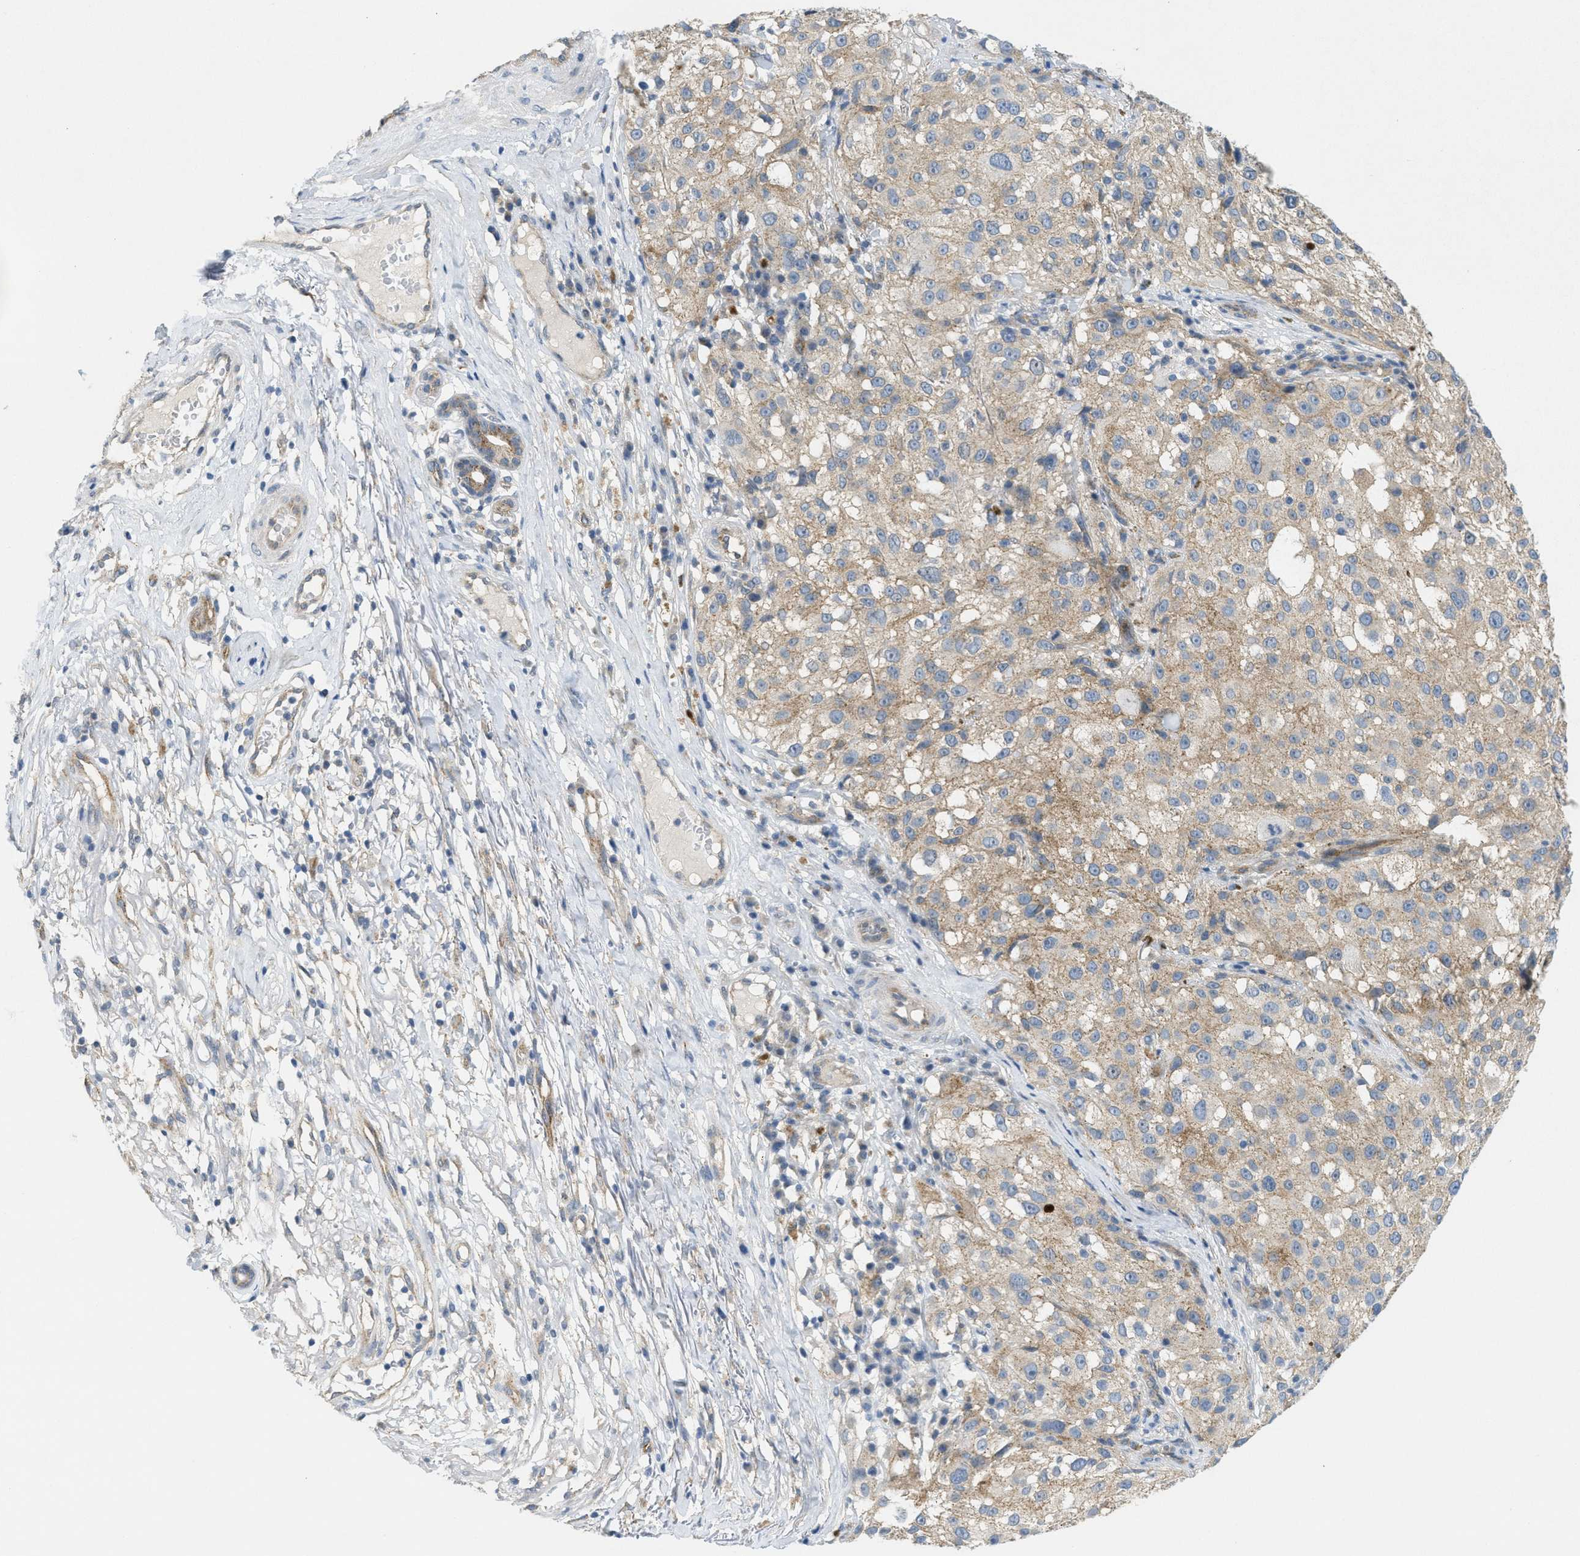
{"staining": {"intensity": "weak", "quantity": "<25%", "location": "cytoplasmic/membranous"}, "tissue": "melanoma", "cell_type": "Tumor cells", "image_type": "cancer", "snomed": [{"axis": "morphology", "description": "Necrosis, NOS"}, {"axis": "morphology", "description": "Malignant melanoma, NOS"}, {"axis": "topography", "description": "Skin"}], "caption": "This is an immunohistochemistry (IHC) micrograph of malignant melanoma. There is no staining in tumor cells.", "gene": "ZFYVE9", "patient": {"sex": "female", "age": 87}}